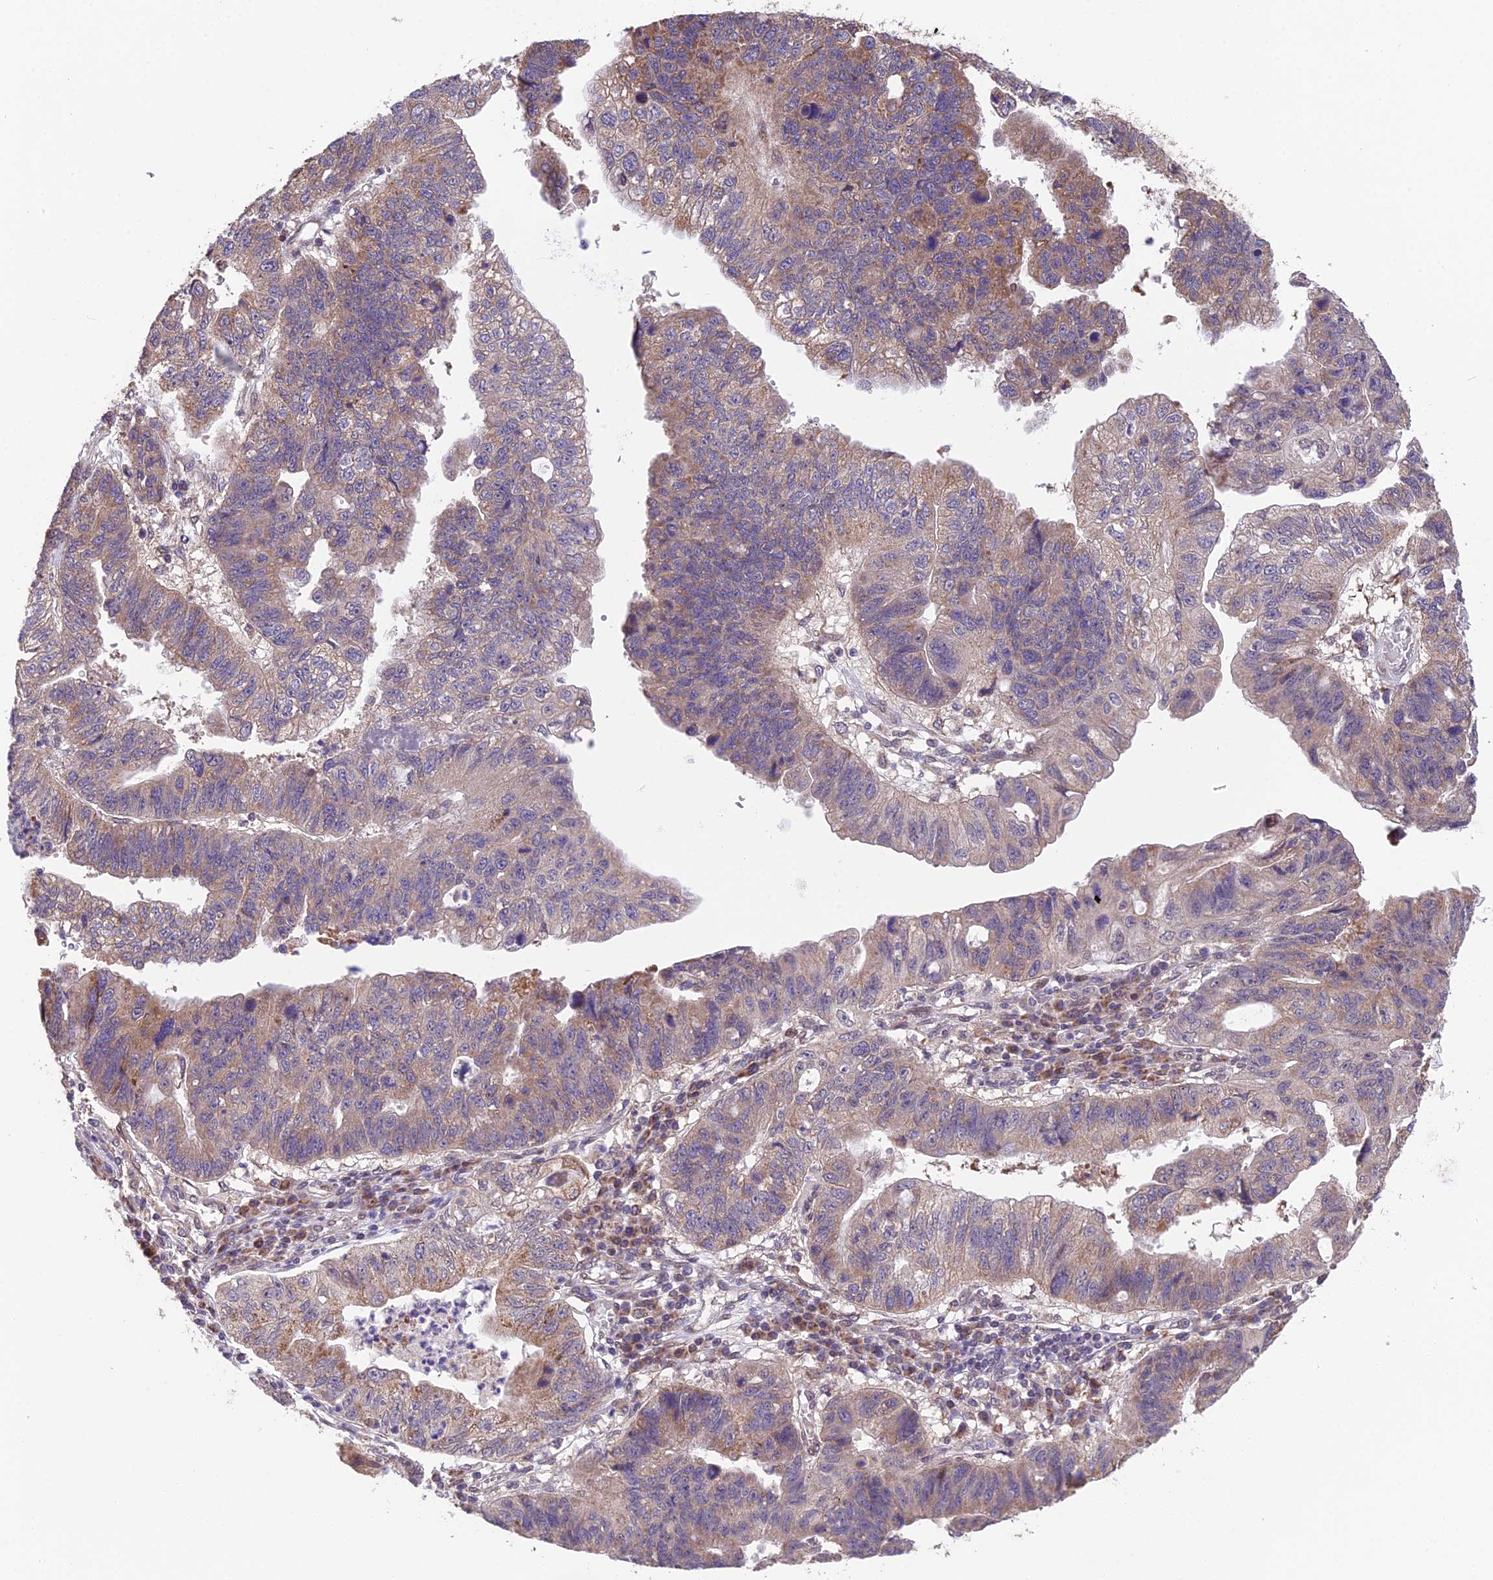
{"staining": {"intensity": "moderate", "quantity": "<25%", "location": "cytoplasmic/membranous"}, "tissue": "stomach cancer", "cell_type": "Tumor cells", "image_type": "cancer", "snomed": [{"axis": "morphology", "description": "Adenocarcinoma, NOS"}, {"axis": "topography", "description": "Stomach"}], "caption": "Moderate cytoplasmic/membranous protein staining is present in about <25% of tumor cells in adenocarcinoma (stomach). Ihc stains the protein of interest in brown and the nuclei are stained blue.", "gene": "CYP2R1", "patient": {"sex": "male", "age": 59}}